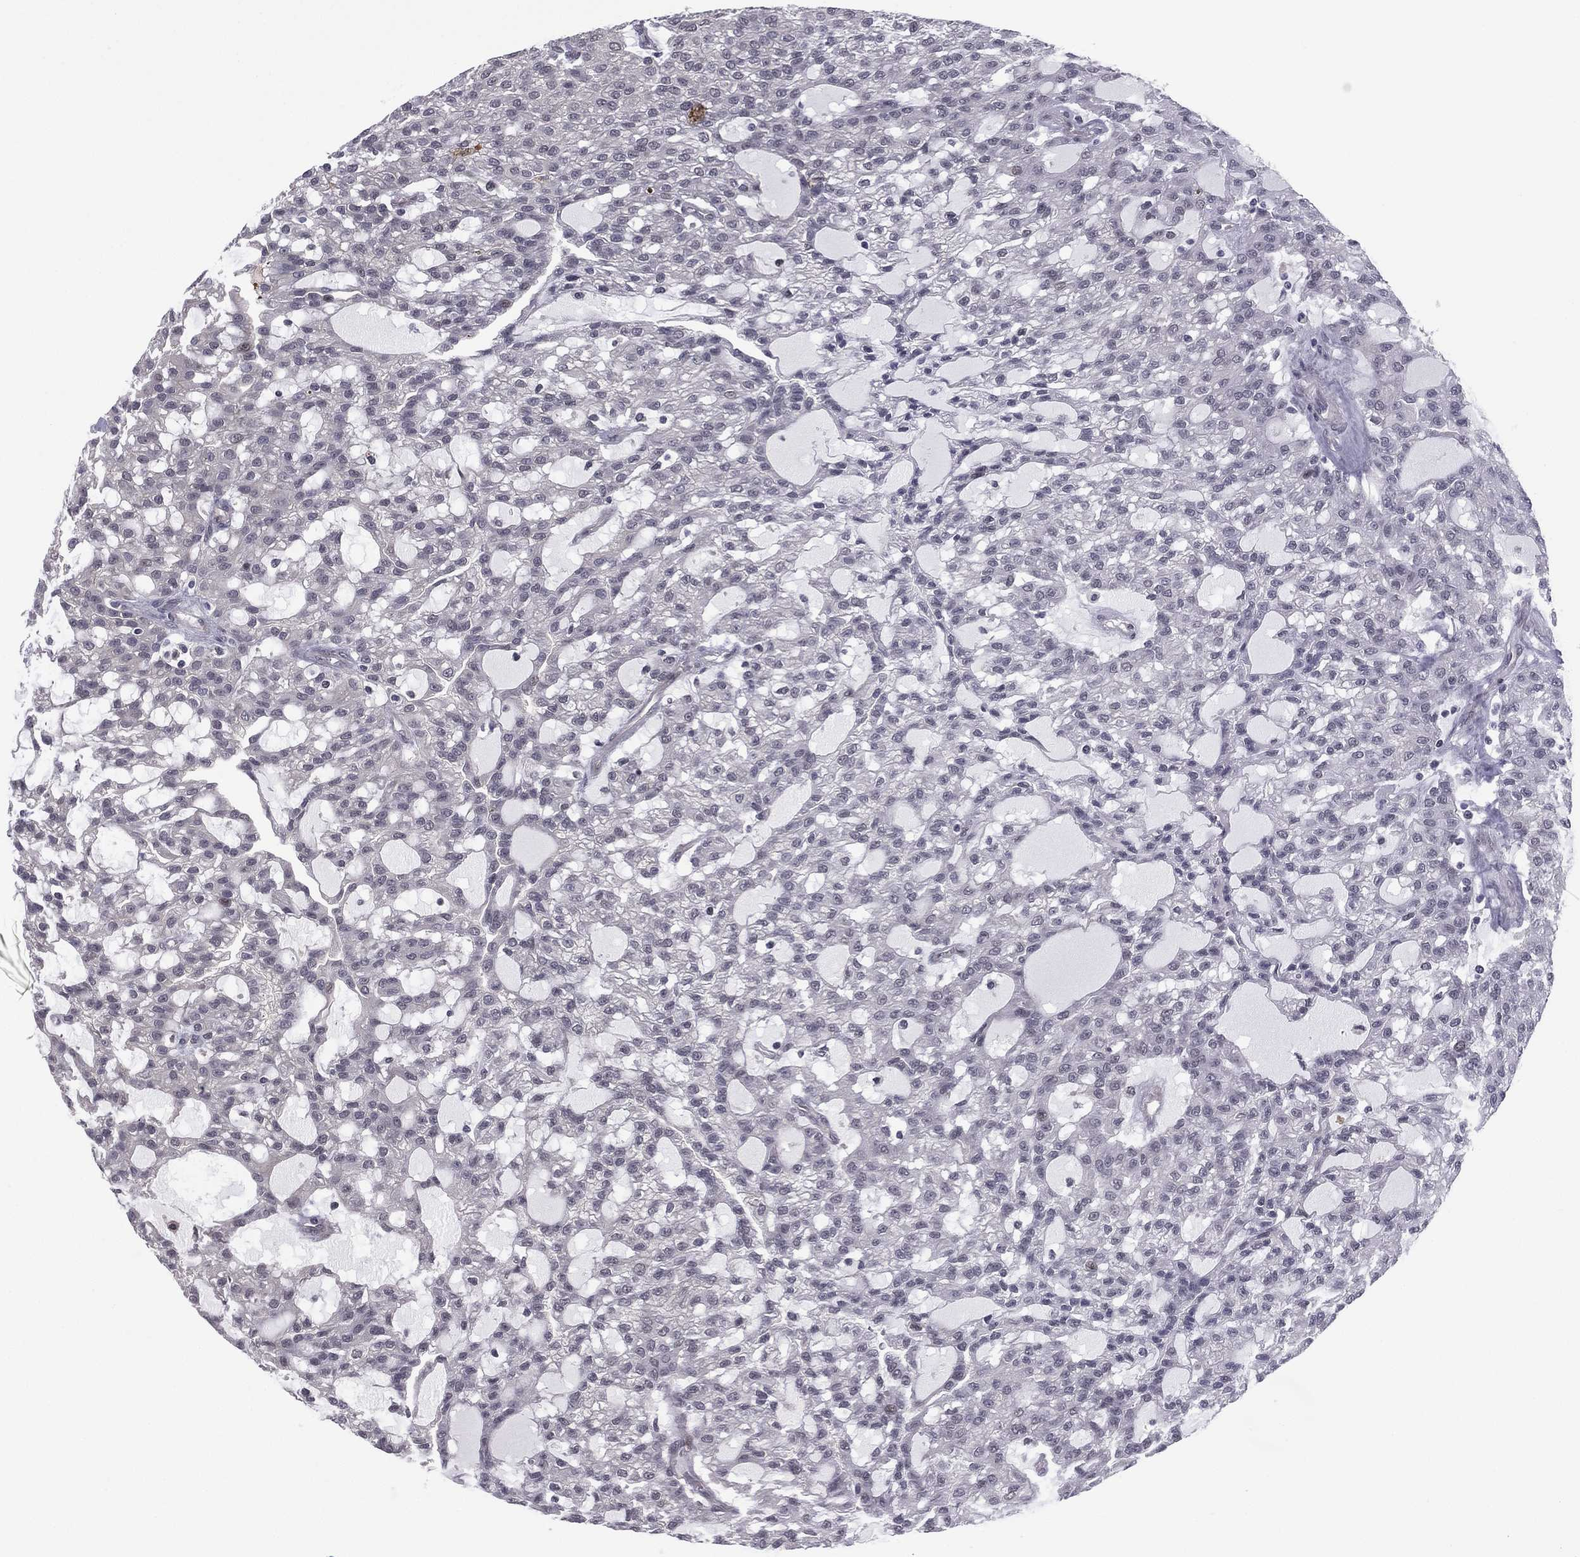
{"staining": {"intensity": "negative", "quantity": "none", "location": "none"}, "tissue": "renal cancer", "cell_type": "Tumor cells", "image_type": "cancer", "snomed": [{"axis": "morphology", "description": "Adenocarcinoma, NOS"}, {"axis": "topography", "description": "Kidney"}], "caption": "An image of human adenocarcinoma (renal) is negative for staining in tumor cells.", "gene": "ACTRT2", "patient": {"sex": "male", "age": 63}}